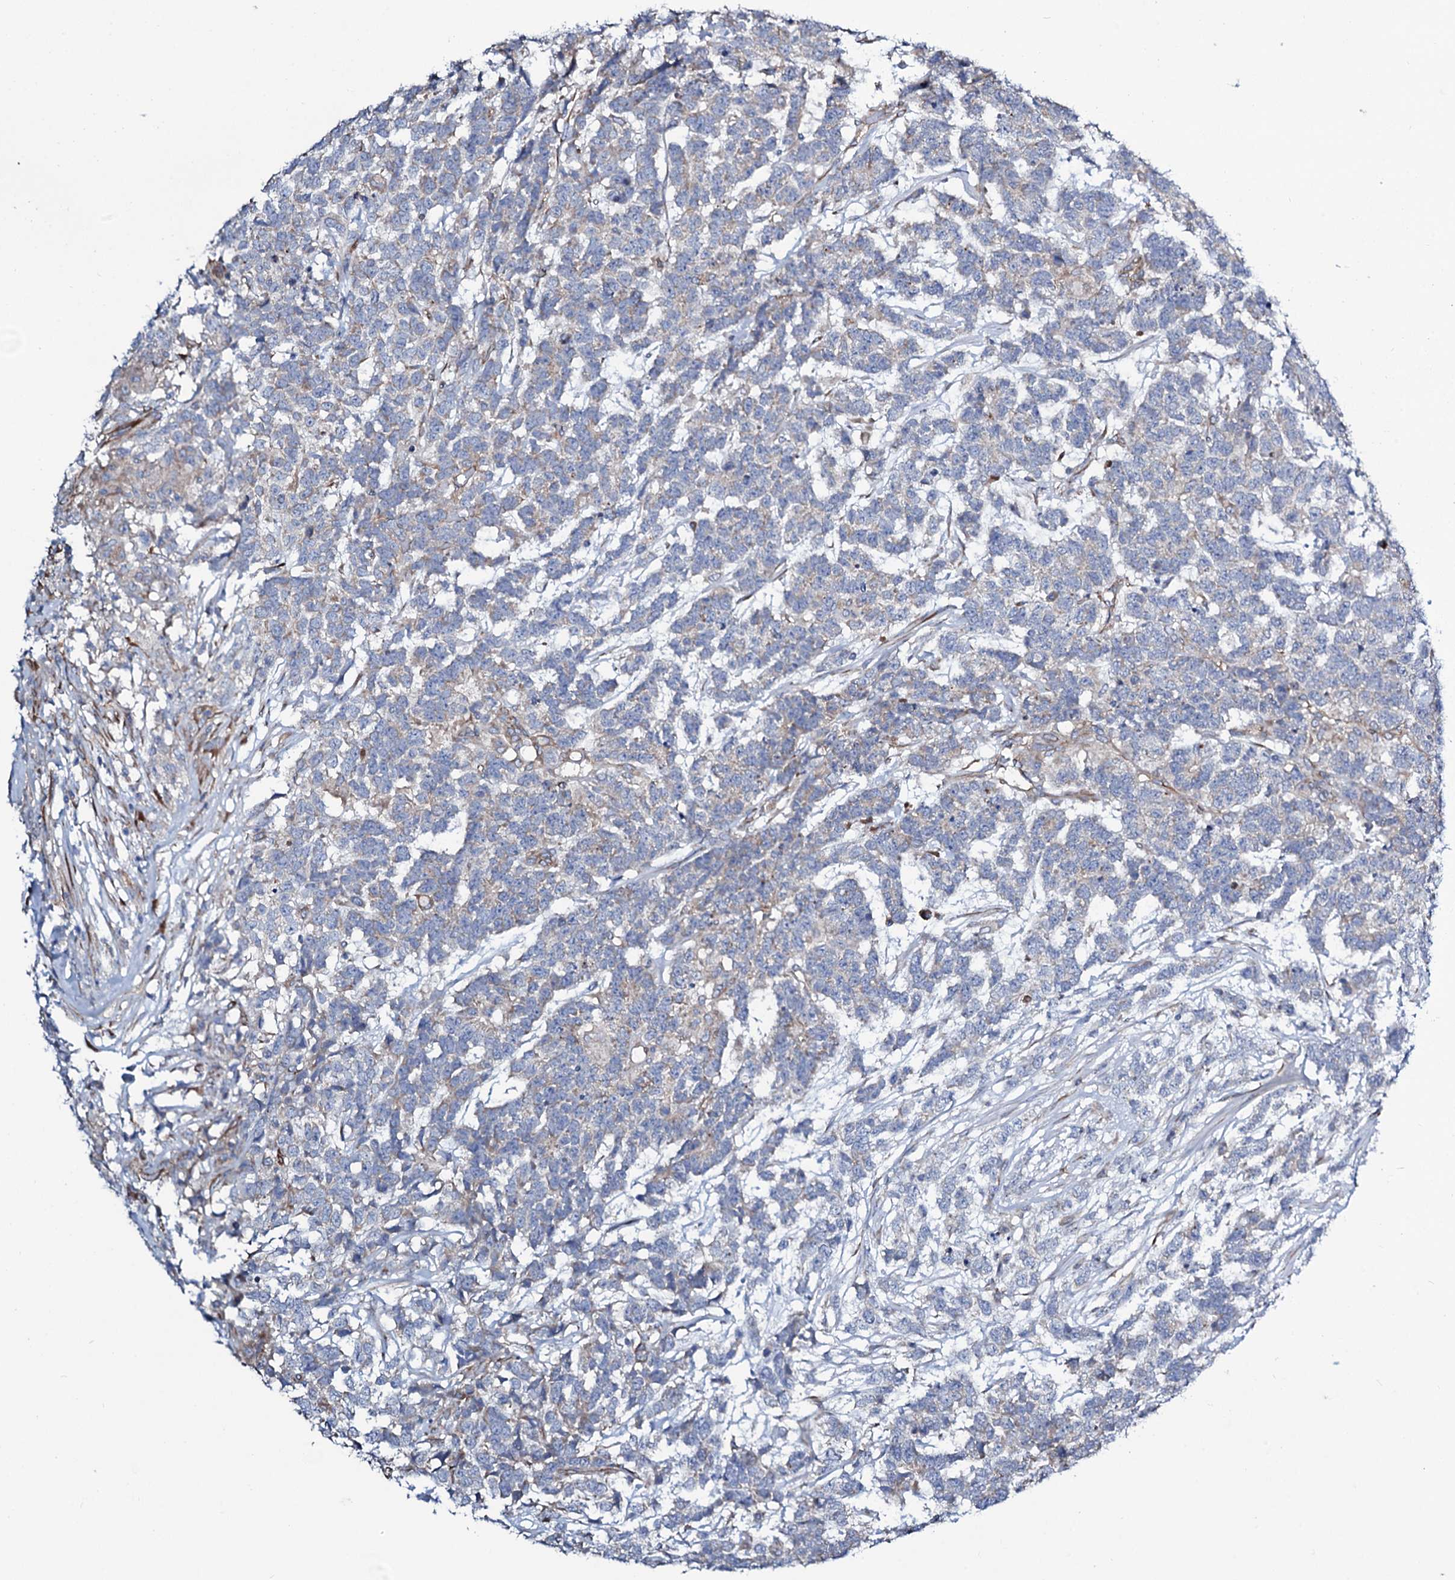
{"staining": {"intensity": "negative", "quantity": "none", "location": "none"}, "tissue": "testis cancer", "cell_type": "Tumor cells", "image_type": "cancer", "snomed": [{"axis": "morphology", "description": "Carcinoma, Embryonal, NOS"}, {"axis": "topography", "description": "Testis"}], "caption": "Tumor cells show no significant protein positivity in embryonal carcinoma (testis).", "gene": "STARD13", "patient": {"sex": "male", "age": 26}}